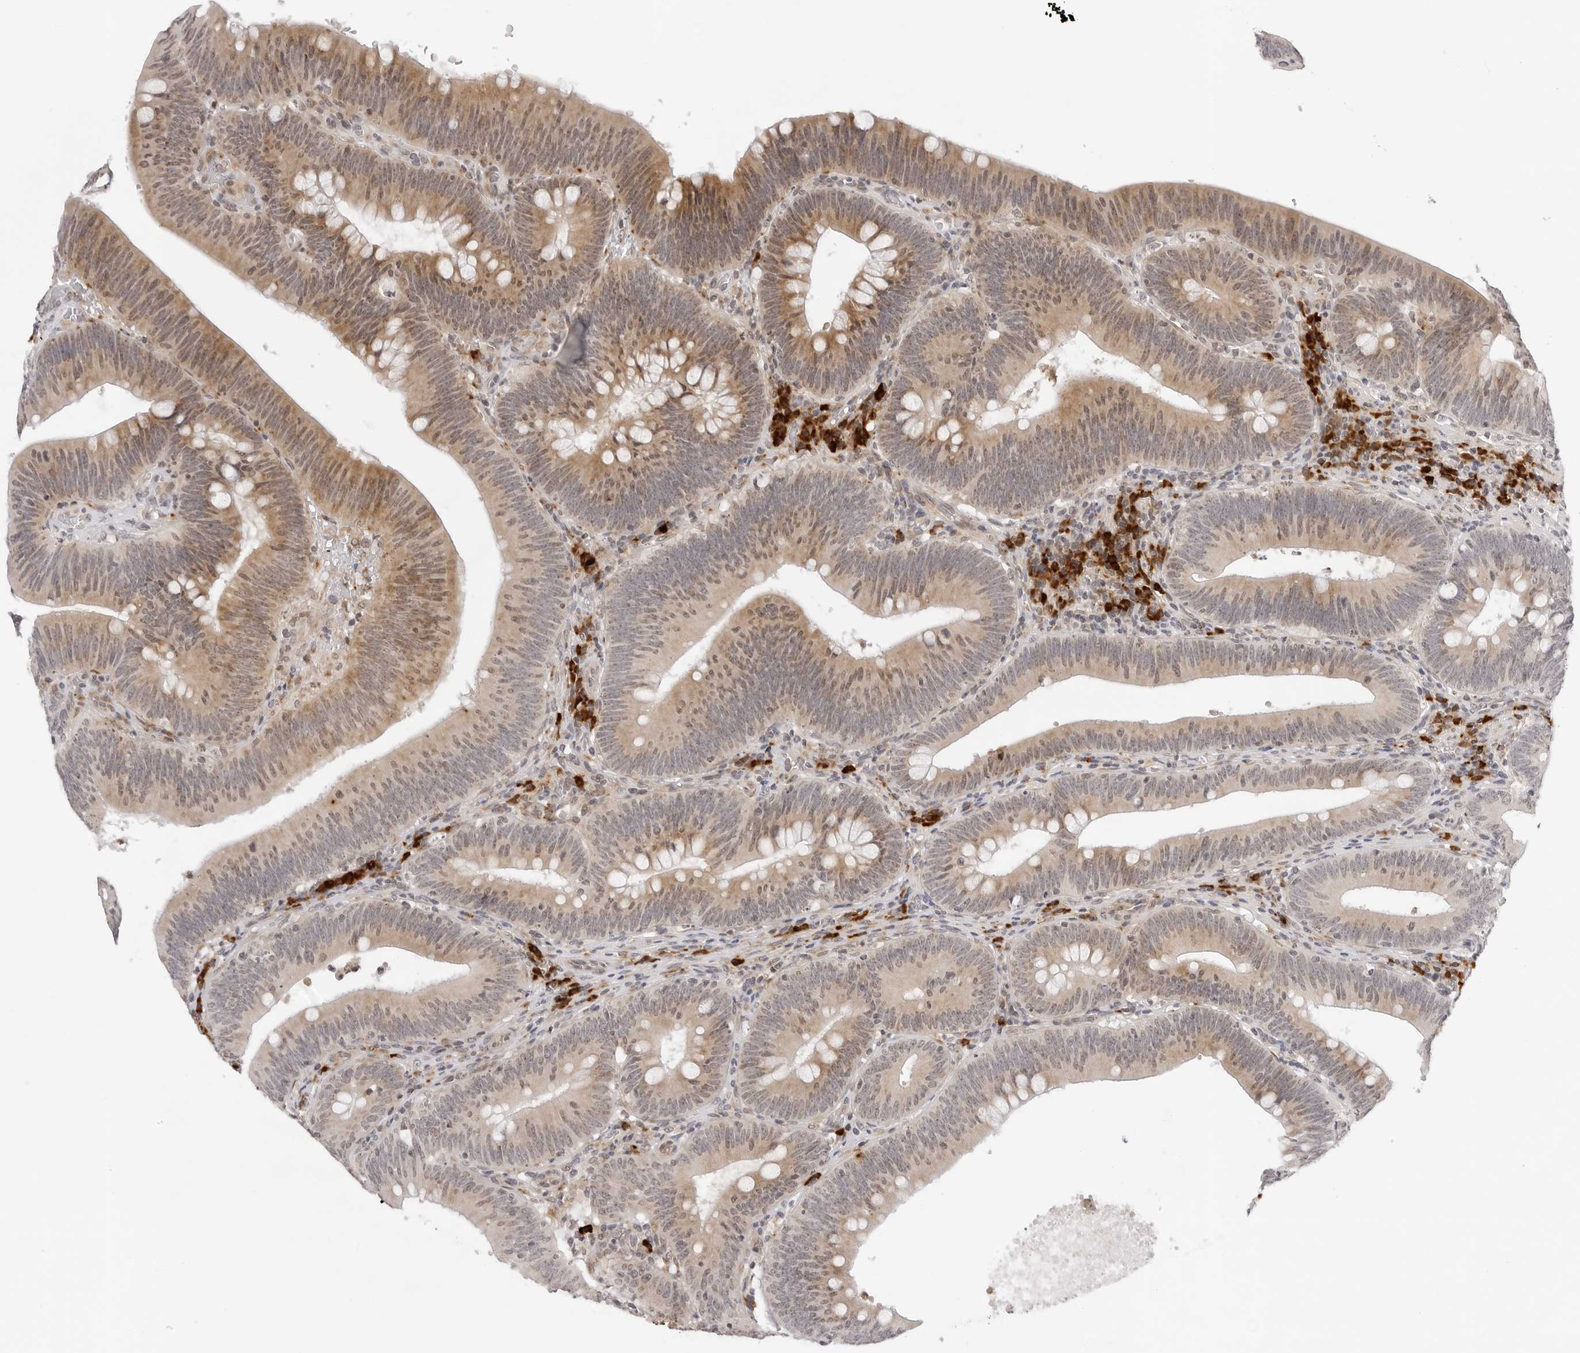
{"staining": {"intensity": "moderate", "quantity": ">75%", "location": "cytoplasmic/membranous,nuclear"}, "tissue": "colorectal cancer", "cell_type": "Tumor cells", "image_type": "cancer", "snomed": [{"axis": "morphology", "description": "Normal tissue, NOS"}, {"axis": "topography", "description": "Colon"}], "caption": "Immunohistochemical staining of human colorectal cancer exhibits moderate cytoplasmic/membranous and nuclear protein staining in approximately >75% of tumor cells.", "gene": "IL17RA", "patient": {"sex": "female", "age": 82}}